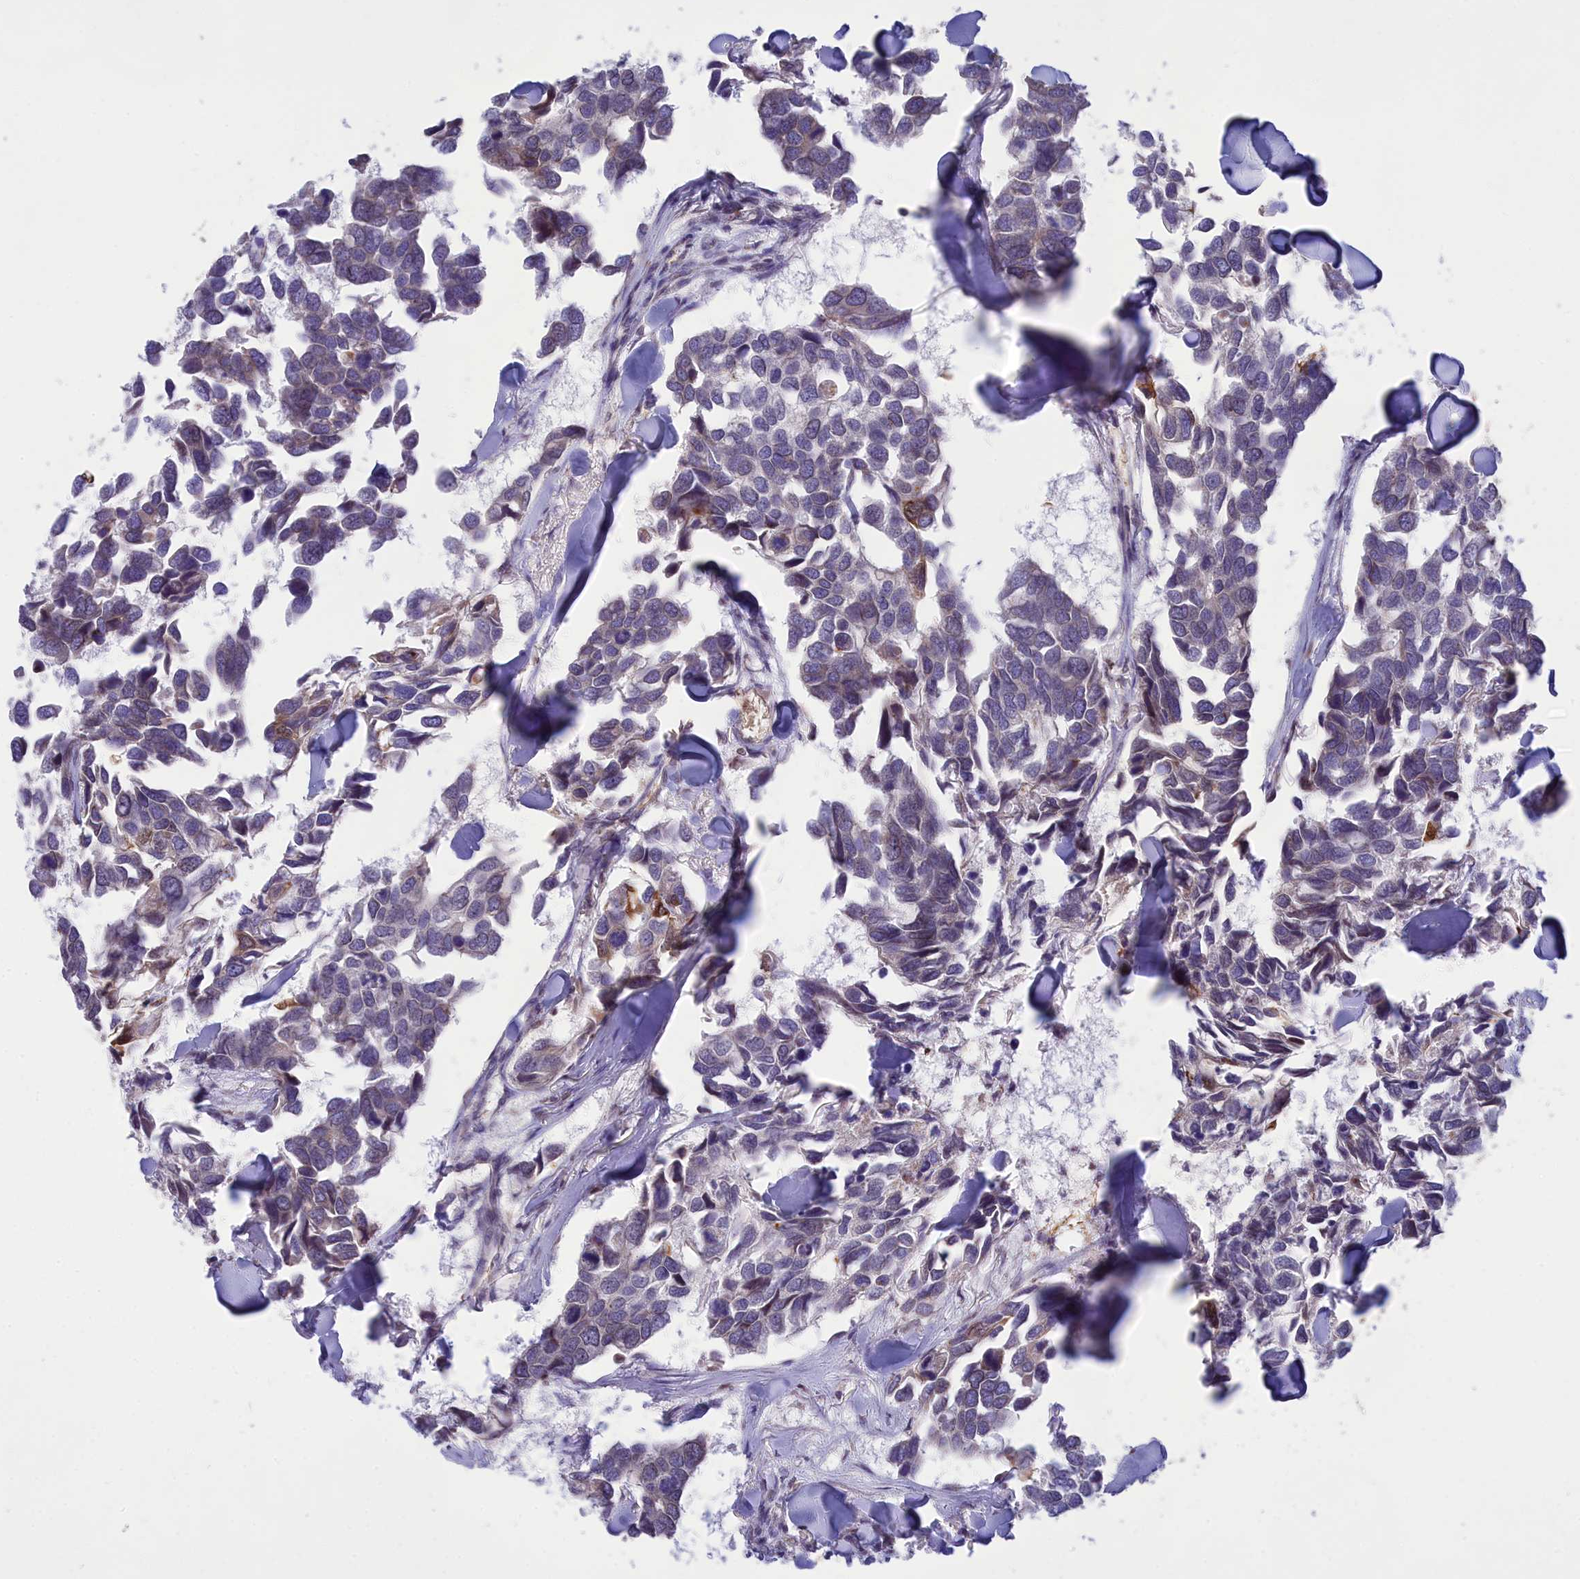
{"staining": {"intensity": "weak", "quantity": "<25%", "location": "cytoplasmic/membranous"}, "tissue": "breast cancer", "cell_type": "Tumor cells", "image_type": "cancer", "snomed": [{"axis": "morphology", "description": "Duct carcinoma"}, {"axis": "topography", "description": "Breast"}], "caption": "Immunohistochemical staining of human breast cancer (intraductal carcinoma) displays no significant staining in tumor cells.", "gene": "PKHD1L1", "patient": {"sex": "female", "age": 83}}